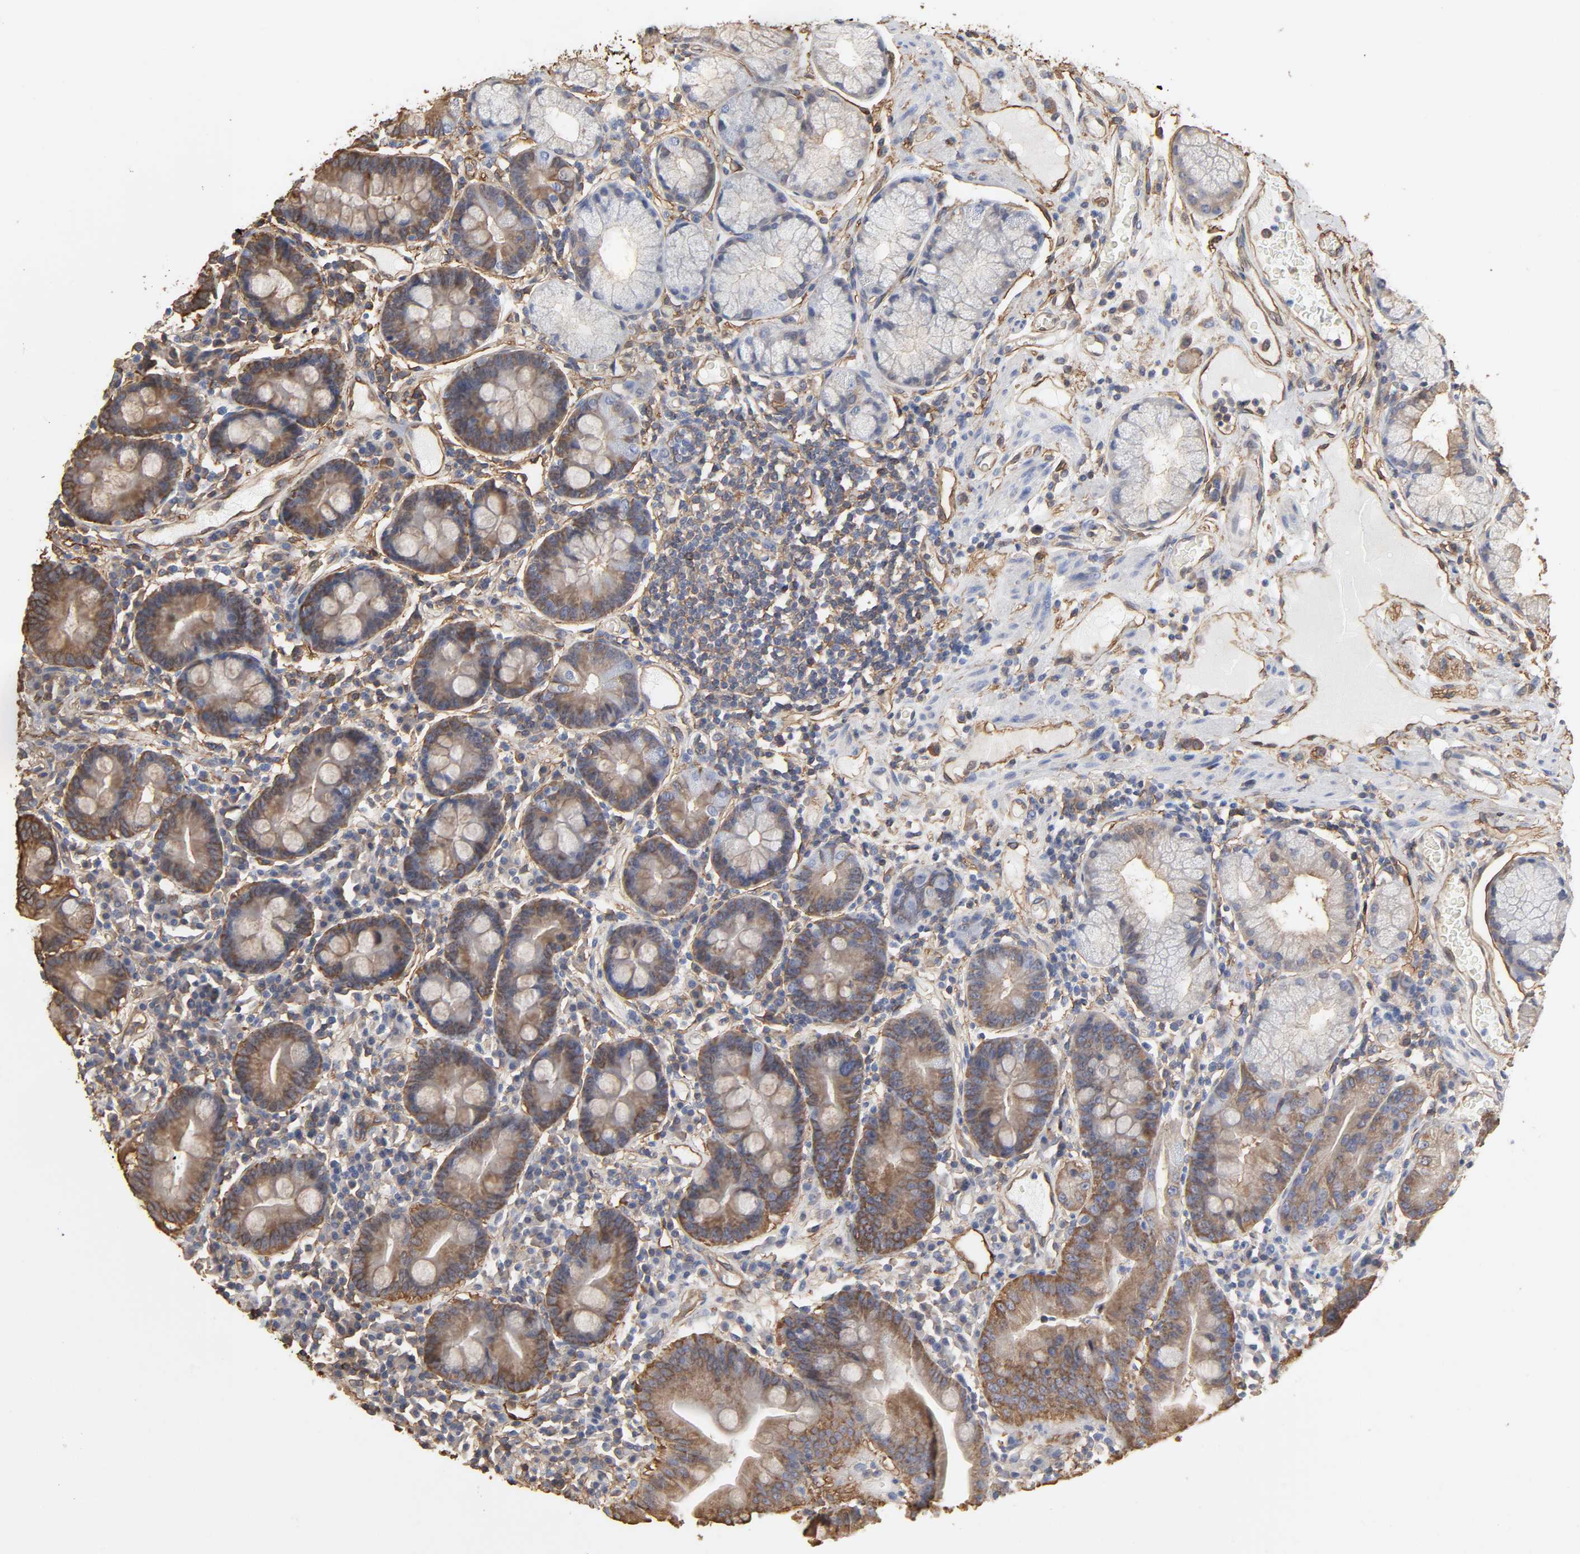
{"staining": {"intensity": "moderate", "quantity": "25%-75%", "location": "cytoplasmic/membranous"}, "tissue": "duodenum", "cell_type": "Glandular cells", "image_type": "normal", "snomed": [{"axis": "morphology", "description": "Normal tissue, NOS"}, {"axis": "topography", "description": "Duodenum"}], "caption": "An immunohistochemistry image of benign tissue is shown. Protein staining in brown shows moderate cytoplasmic/membranous positivity in duodenum within glandular cells.", "gene": "ANXA2", "patient": {"sex": "male", "age": 50}}